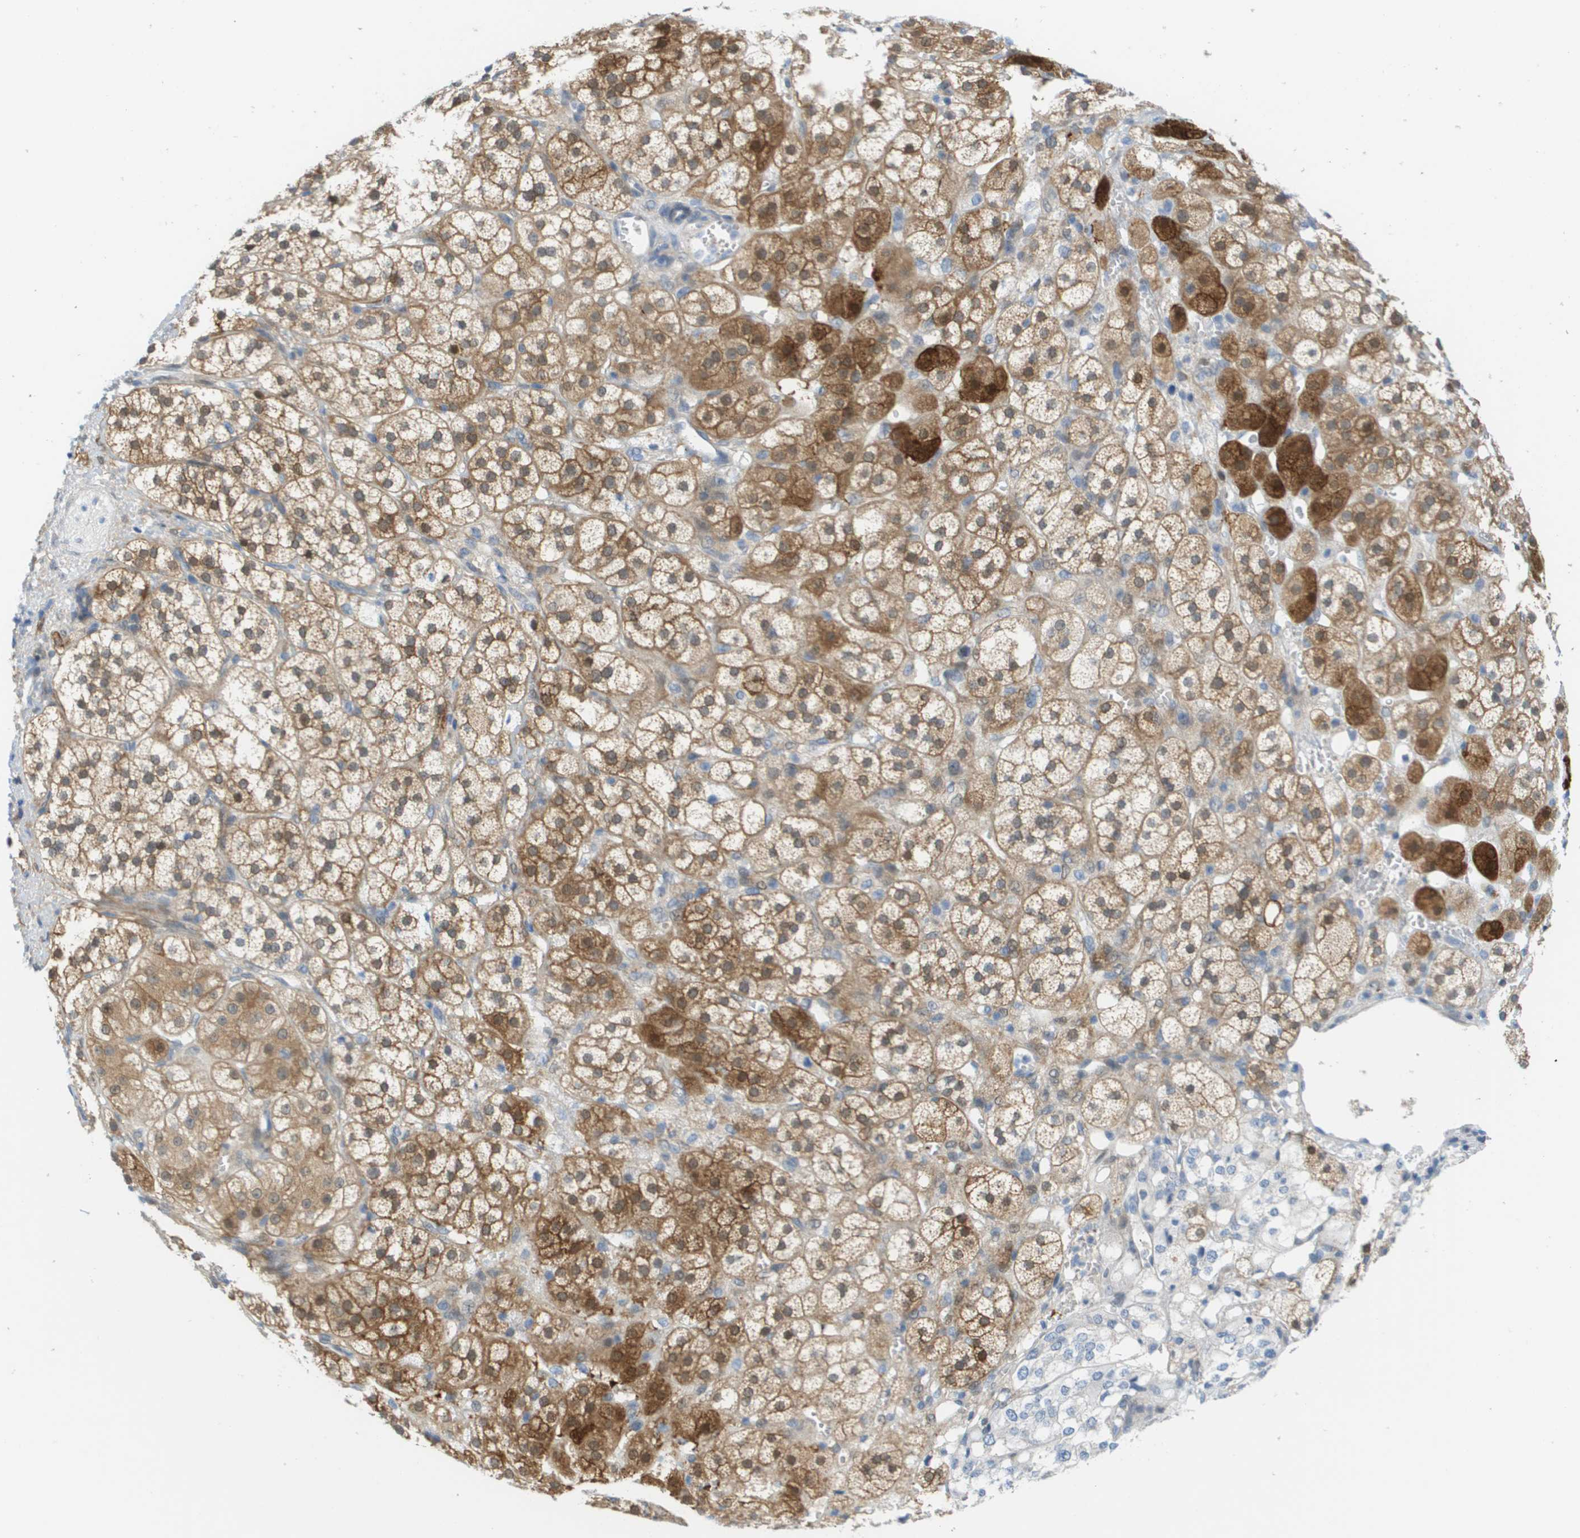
{"staining": {"intensity": "moderate", "quantity": ">75%", "location": "cytoplasmic/membranous"}, "tissue": "adrenal gland", "cell_type": "Glandular cells", "image_type": "normal", "snomed": [{"axis": "morphology", "description": "Normal tissue, NOS"}, {"axis": "topography", "description": "Adrenal gland"}], "caption": "Brown immunohistochemical staining in normal adrenal gland shows moderate cytoplasmic/membranous expression in about >75% of glandular cells.", "gene": "CUL9", "patient": {"sex": "male", "age": 56}}